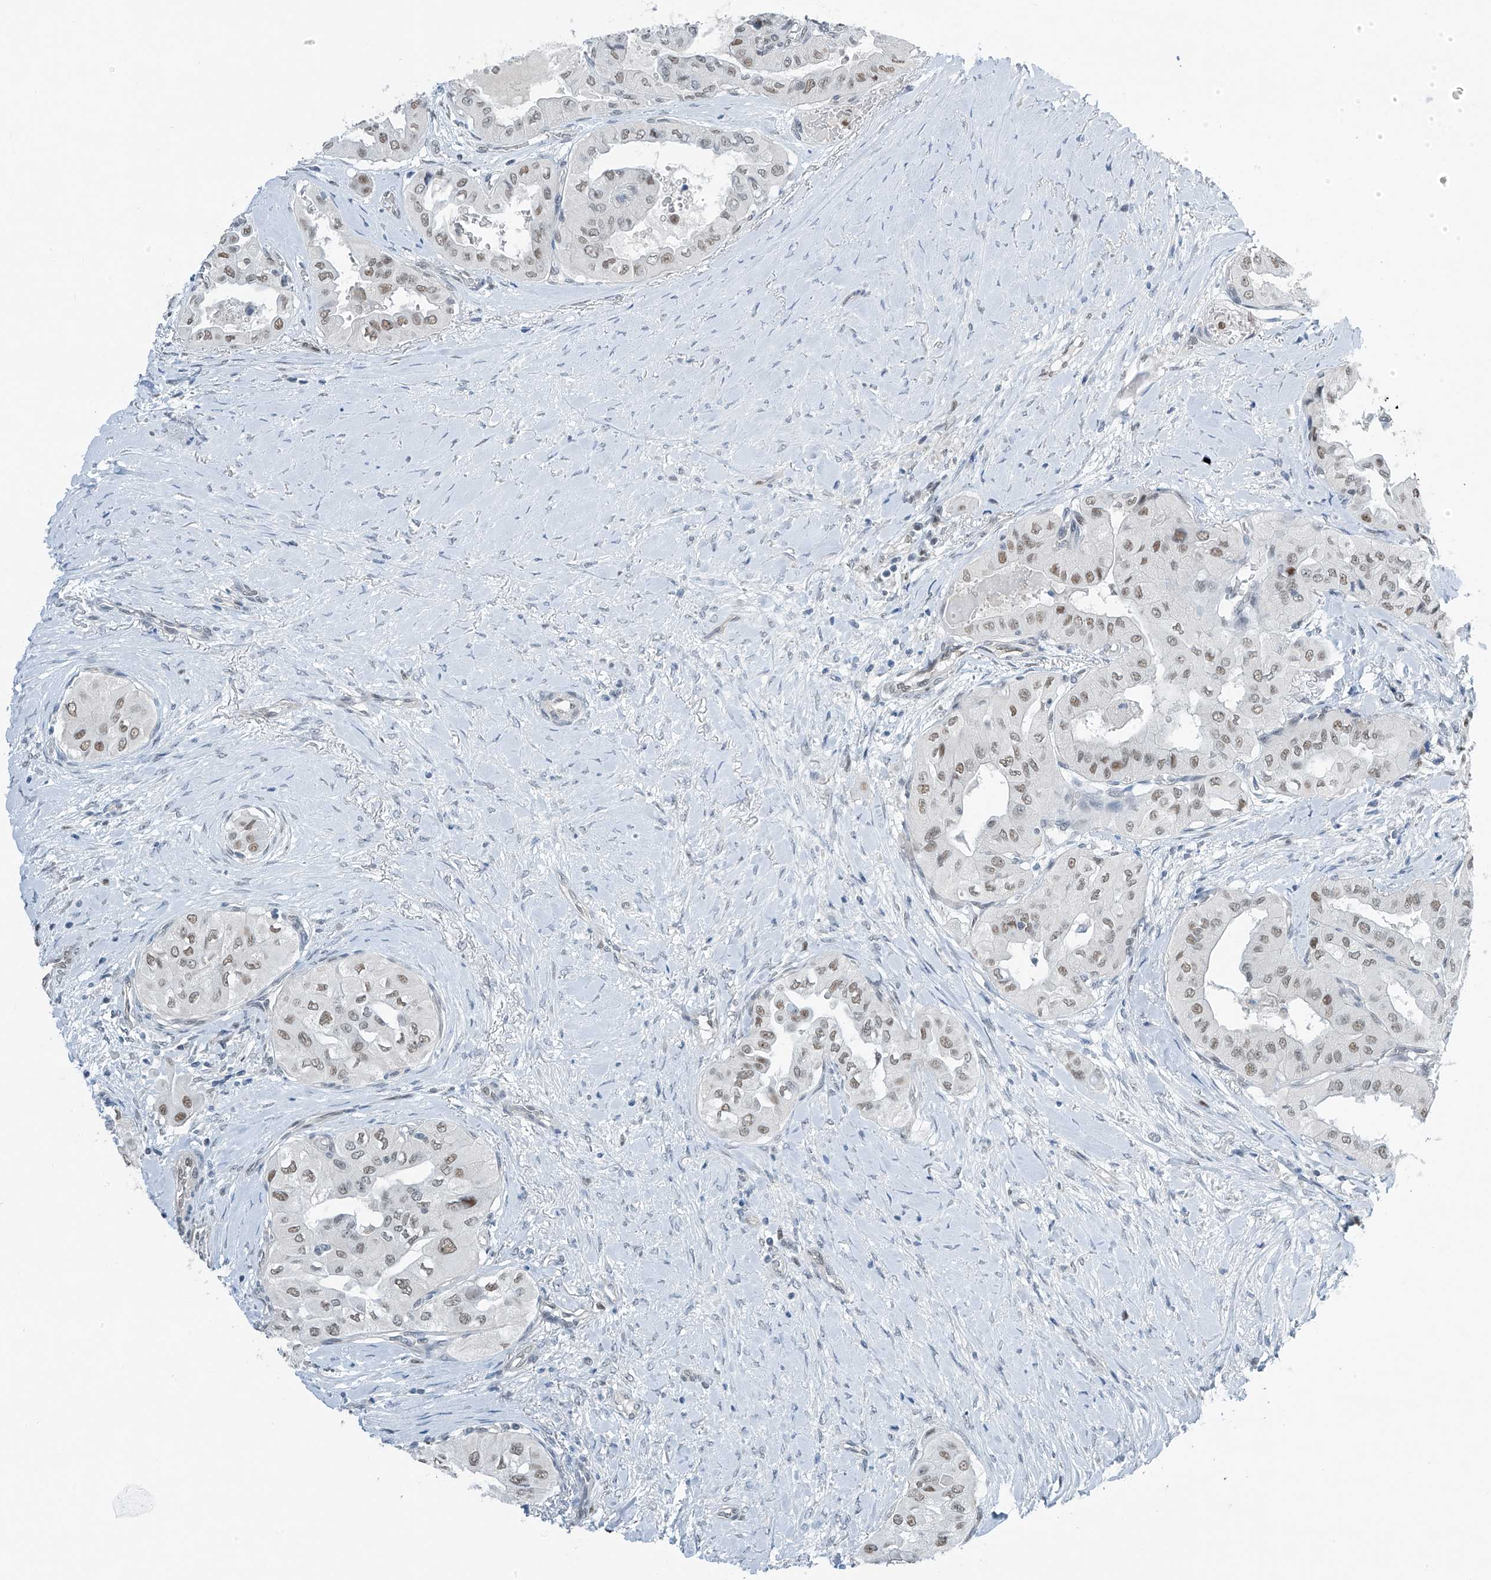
{"staining": {"intensity": "moderate", "quantity": ">75%", "location": "nuclear"}, "tissue": "thyroid cancer", "cell_type": "Tumor cells", "image_type": "cancer", "snomed": [{"axis": "morphology", "description": "Papillary adenocarcinoma, NOS"}, {"axis": "topography", "description": "Thyroid gland"}], "caption": "Tumor cells show moderate nuclear expression in about >75% of cells in thyroid papillary adenocarcinoma.", "gene": "TAF8", "patient": {"sex": "female", "age": 59}}